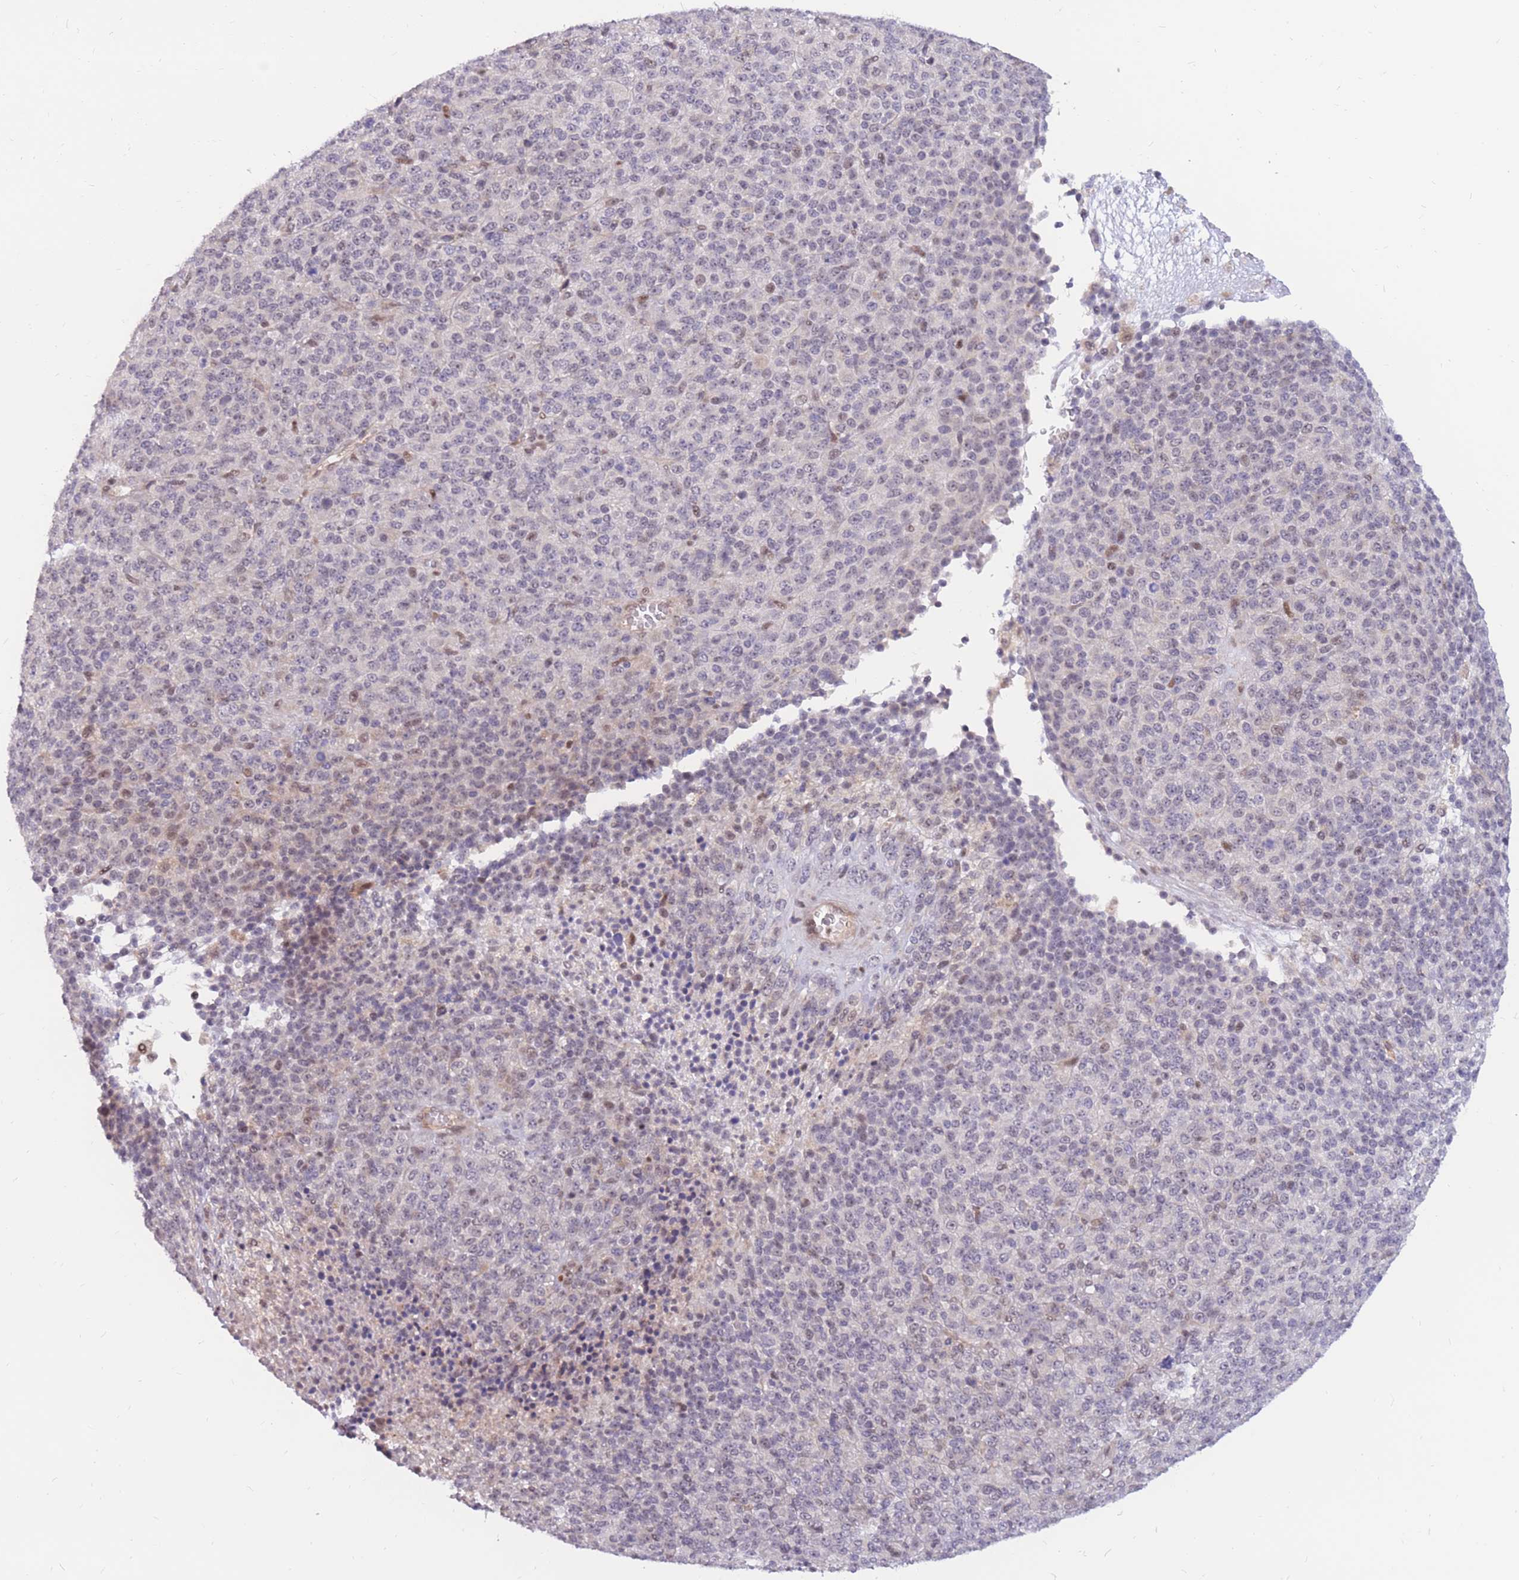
{"staining": {"intensity": "weak", "quantity": "25%-75%", "location": "nuclear"}, "tissue": "melanoma", "cell_type": "Tumor cells", "image_type": "cancer", "snomed": [{"axis": "morphology", "description": "Malignant melanoma, Metastatic site"}, {"axis": "topography", "description": "Brain"}], "caption": "The histopathology image exhibits a brown stain indicating the presence of a protein in the nuclear of tumor cells in malignant melanoma (metastatic site). The protein is shown in brown color, while the nuclei are stained blue.", "gene": "ERICH6B", "patient": {"sex": "female", "age": 56}}